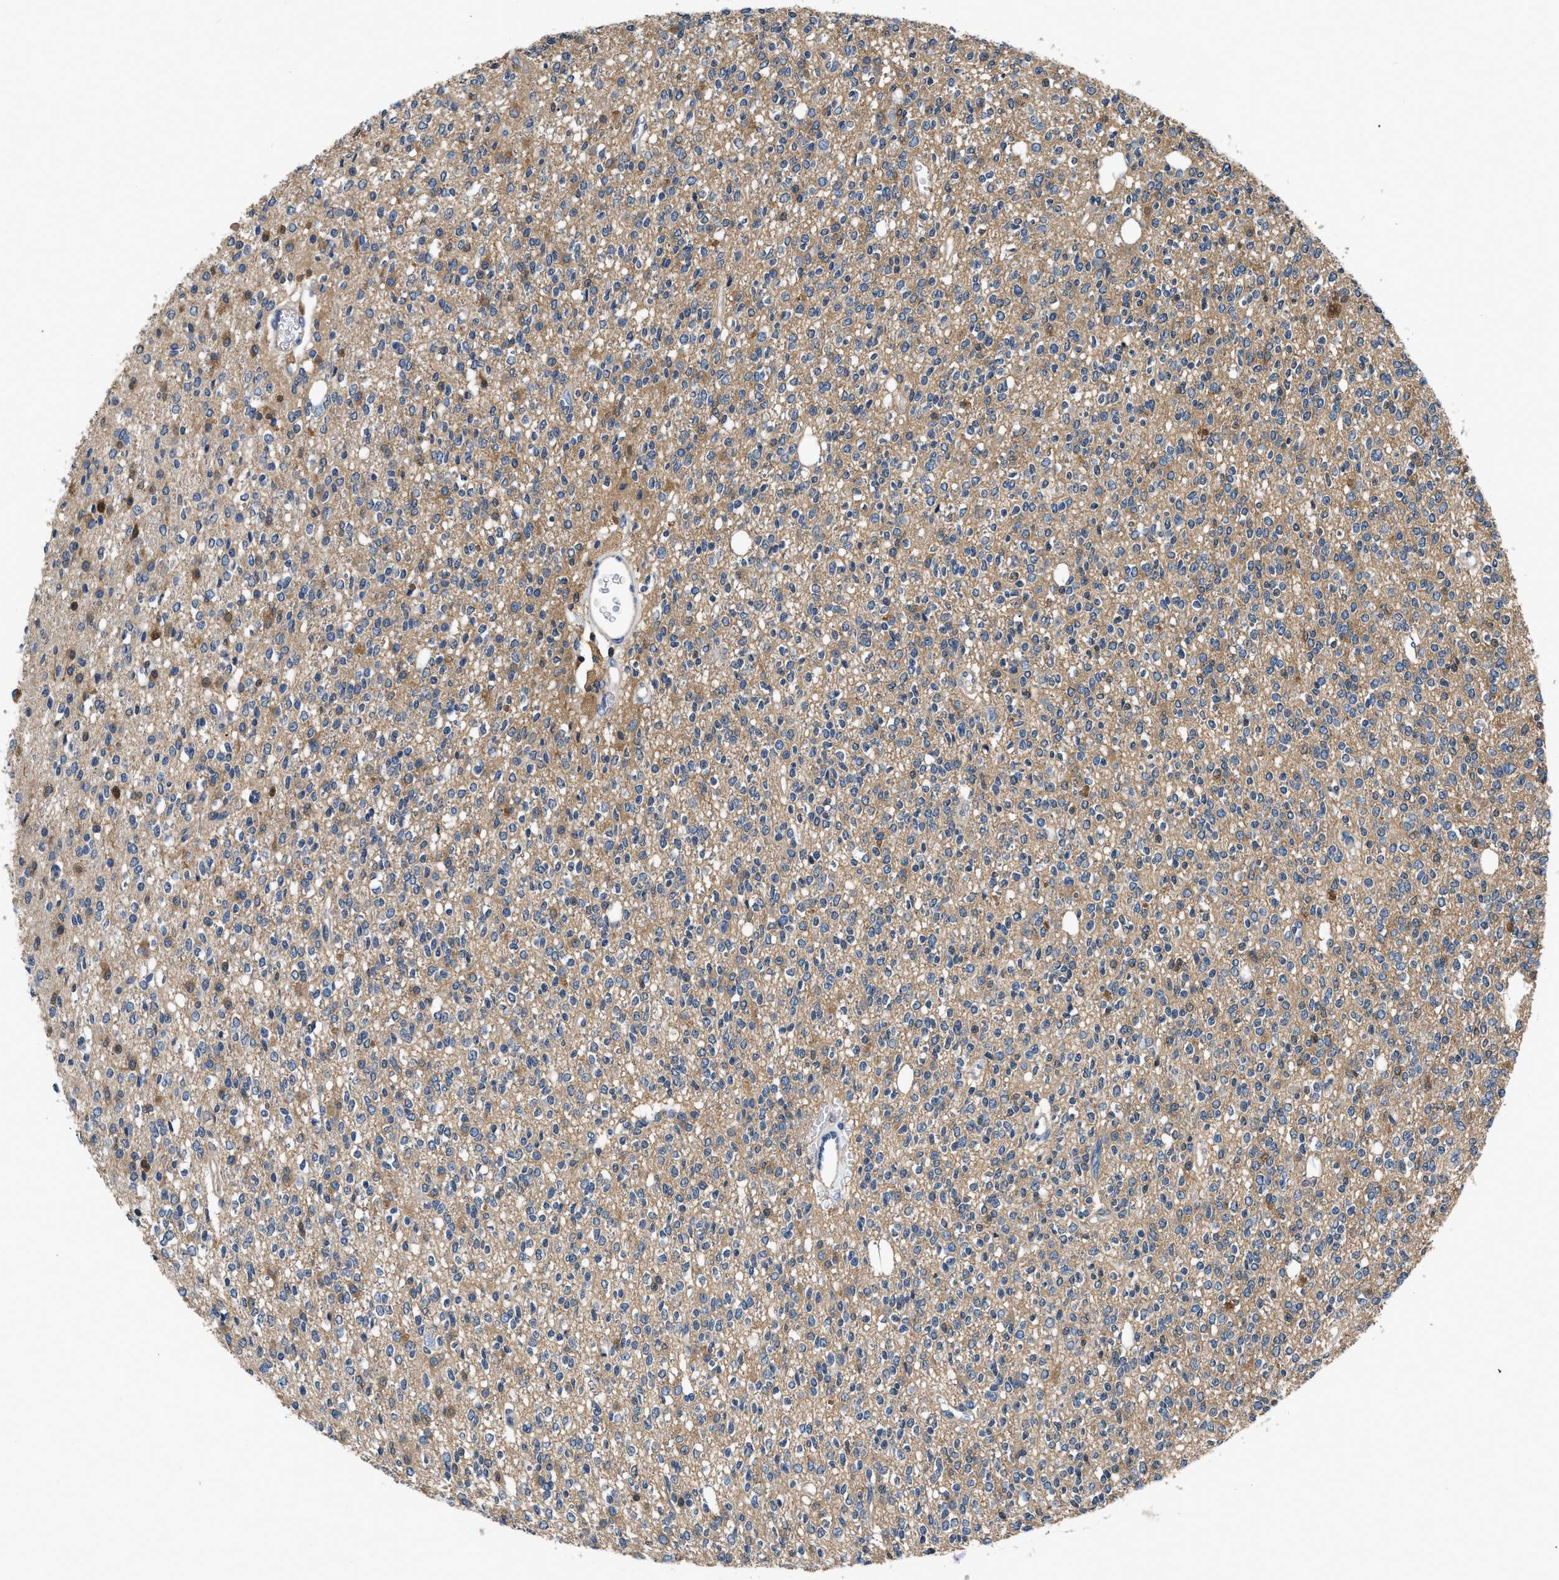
{"staining": {"intensity": "moderate", "quantity": "25%-75%", "location": "cytoplasmic/membranous"}, "tissue": "glioma", "cell_type": "Tumor cells", "image_type": "cancer", "snomed": [{"axis": "morphology", "description": "Glioma, malignant, High grade"}, {"axis": "topography", "description": "Brain"}], "caption": "The image reveals immunohistochemical staining of glioma. There is moderate cytoplasmic/membranous positivity is seen in approximately 25%-75% of tumor cells.", "gene": "PKM", "patient": {"sex": "male", "age": 34}}